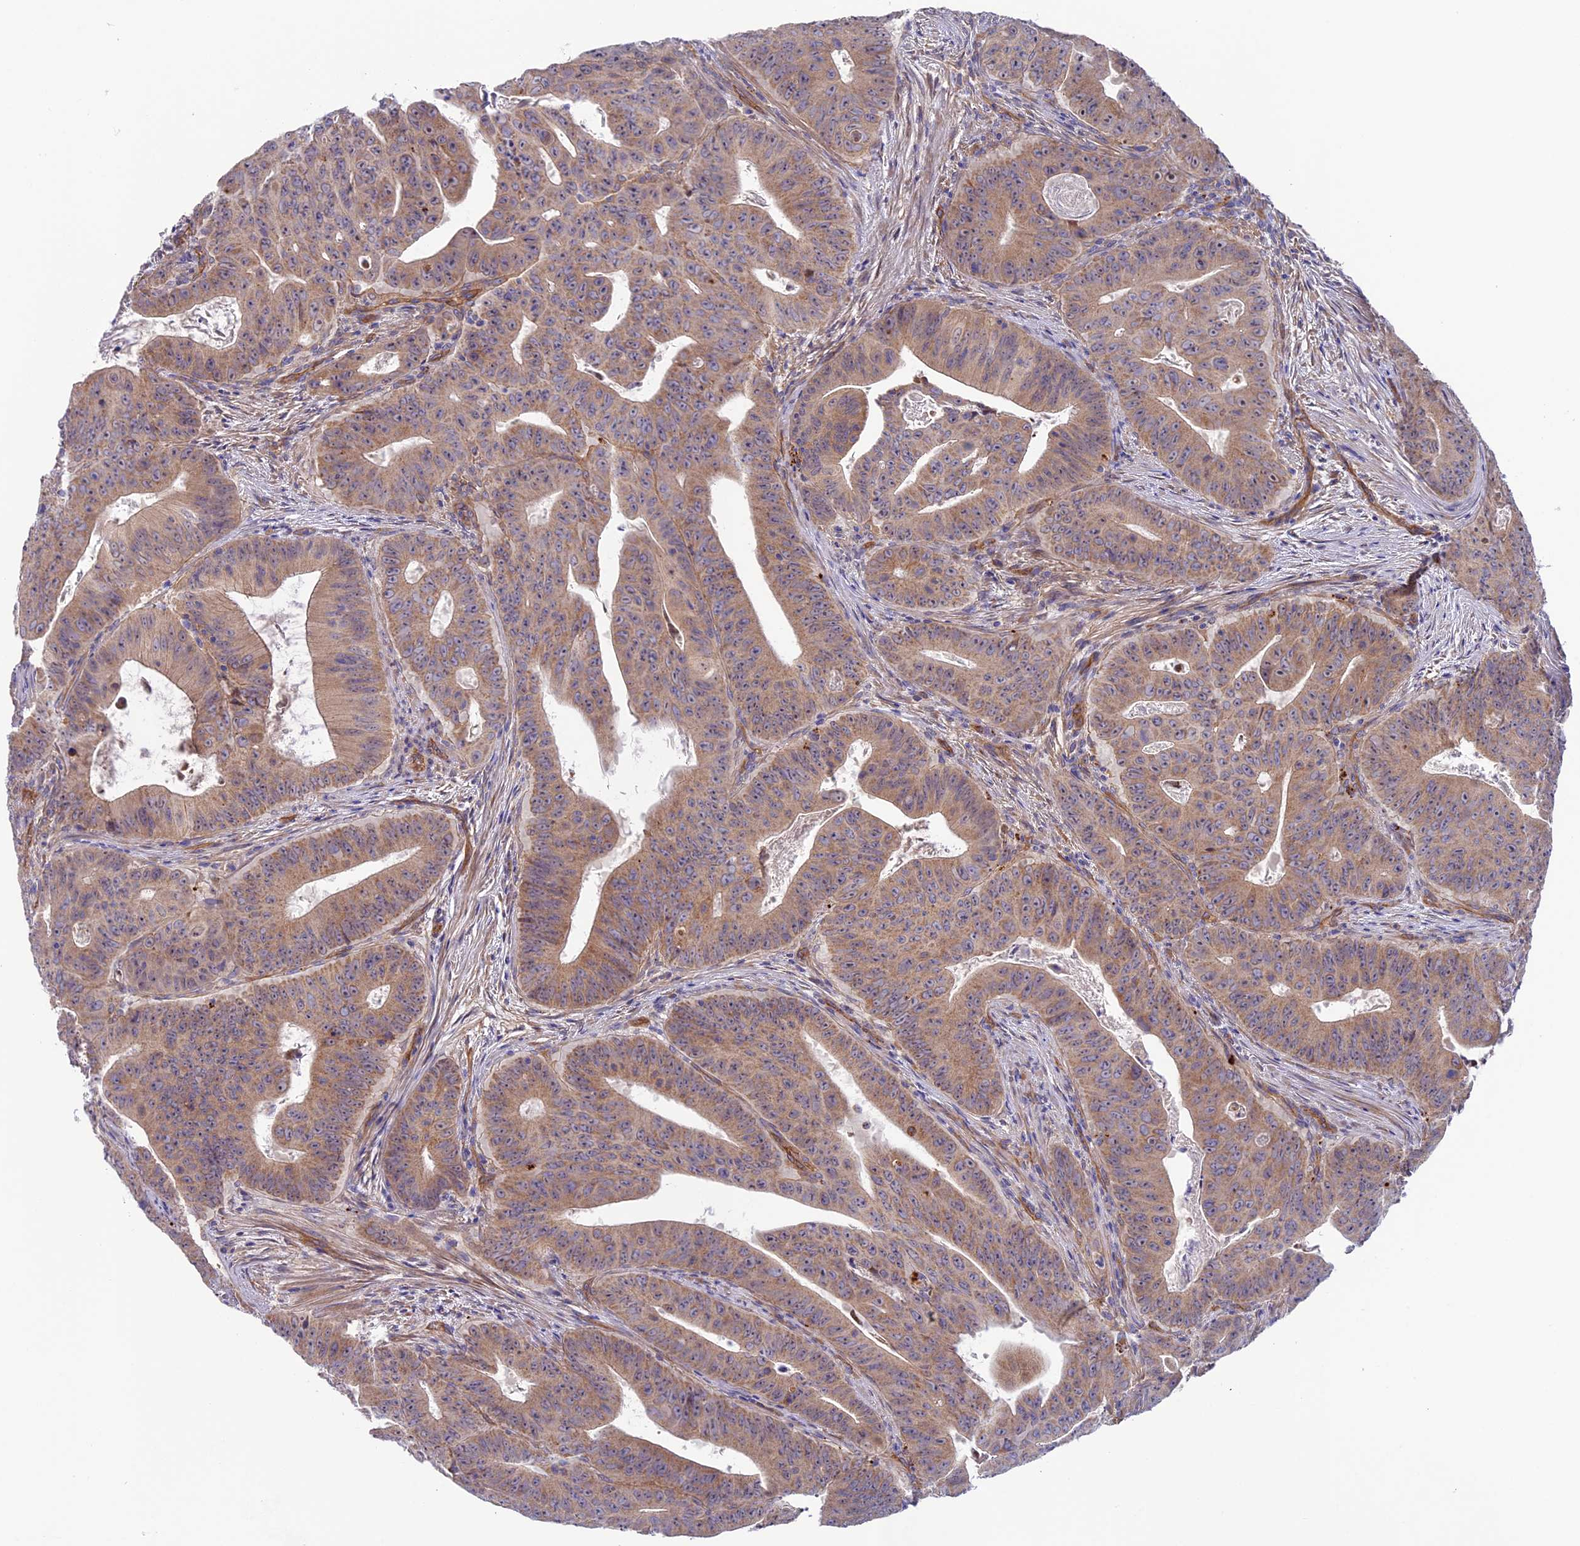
{"staining": {"intensity": "moderate", "quantity": ">75%", "location": "cytoplasmic/membranous"}, "tissue": "colorectal cancer", "cell_type": "Tumor cells", "image_type": "cancer", "snomed": [{"axis": "morphology", "description": "Adenocarcinoma, NOS"}, {"axis": "topography", "description": "Rectum"}], "caption": "The image shows staining of adenocarcinoma (colorectal), revealing moderate cytoplasmic/membranous protein positivity (brown color) within tumor cells.", "gene": "DUS3L", "patient": {"sex": "female", "age": 75}}